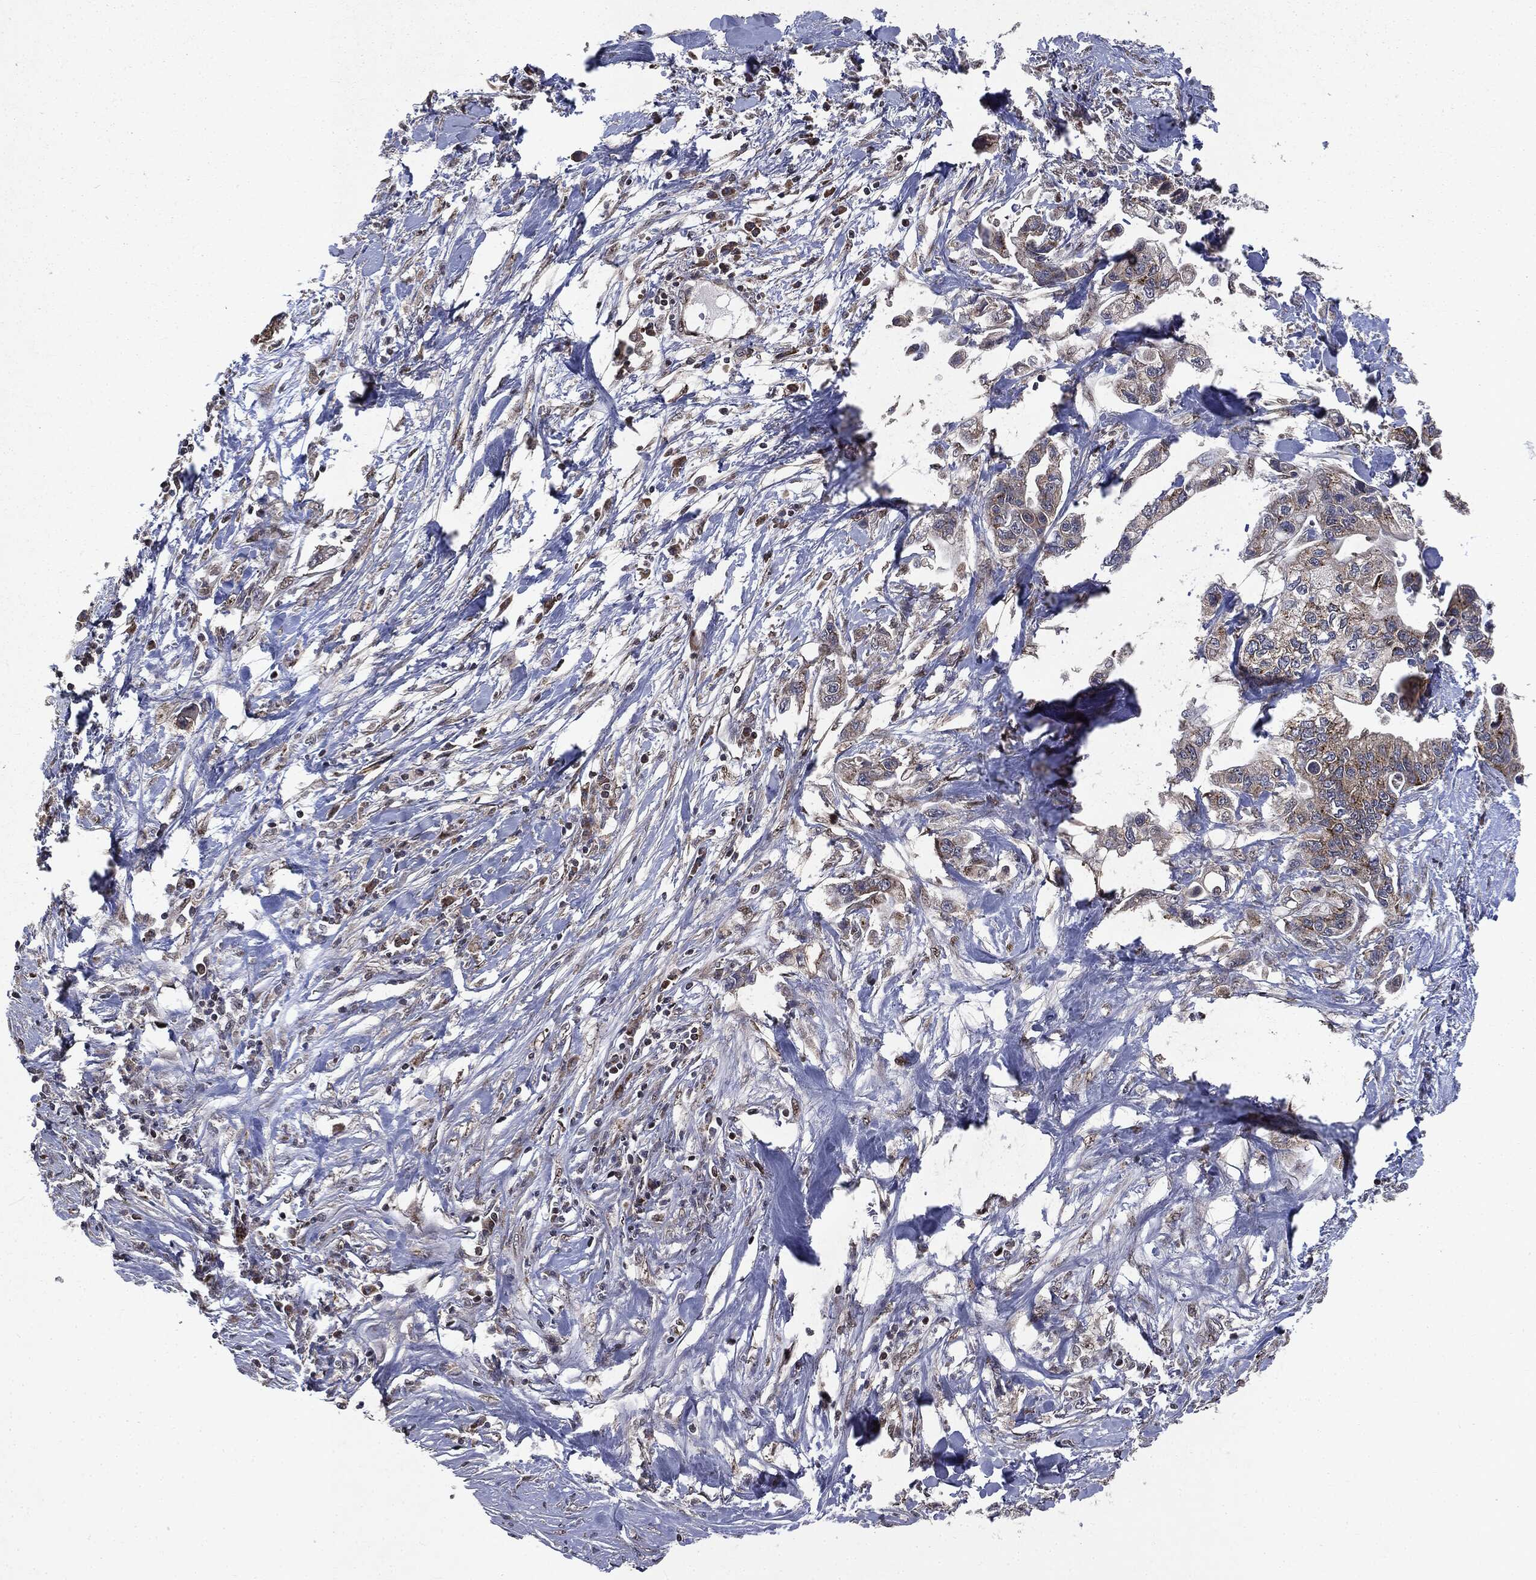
{"staining": {"intensity": "strong", "quantity": ">75%", "location": "cytoplasmic/membranous"}, "tissue": "pancreatic cancer", "cell_type": "Tumor cells", "image_type": "cancer", "snomed": [{"axis": "morphology", "description": "Adenocarcinoma, NOS"}, {"axis": "topography", "description": "Pancreas"}], "caption": "Immunohistochemical staining of human pancreatic cancer displays high levels of strong cytoplasmic/membranous positivity in about >75% of tumor cells.", "gene": "PLPPR2", "patient": {"sex": "male", "age": 61}}